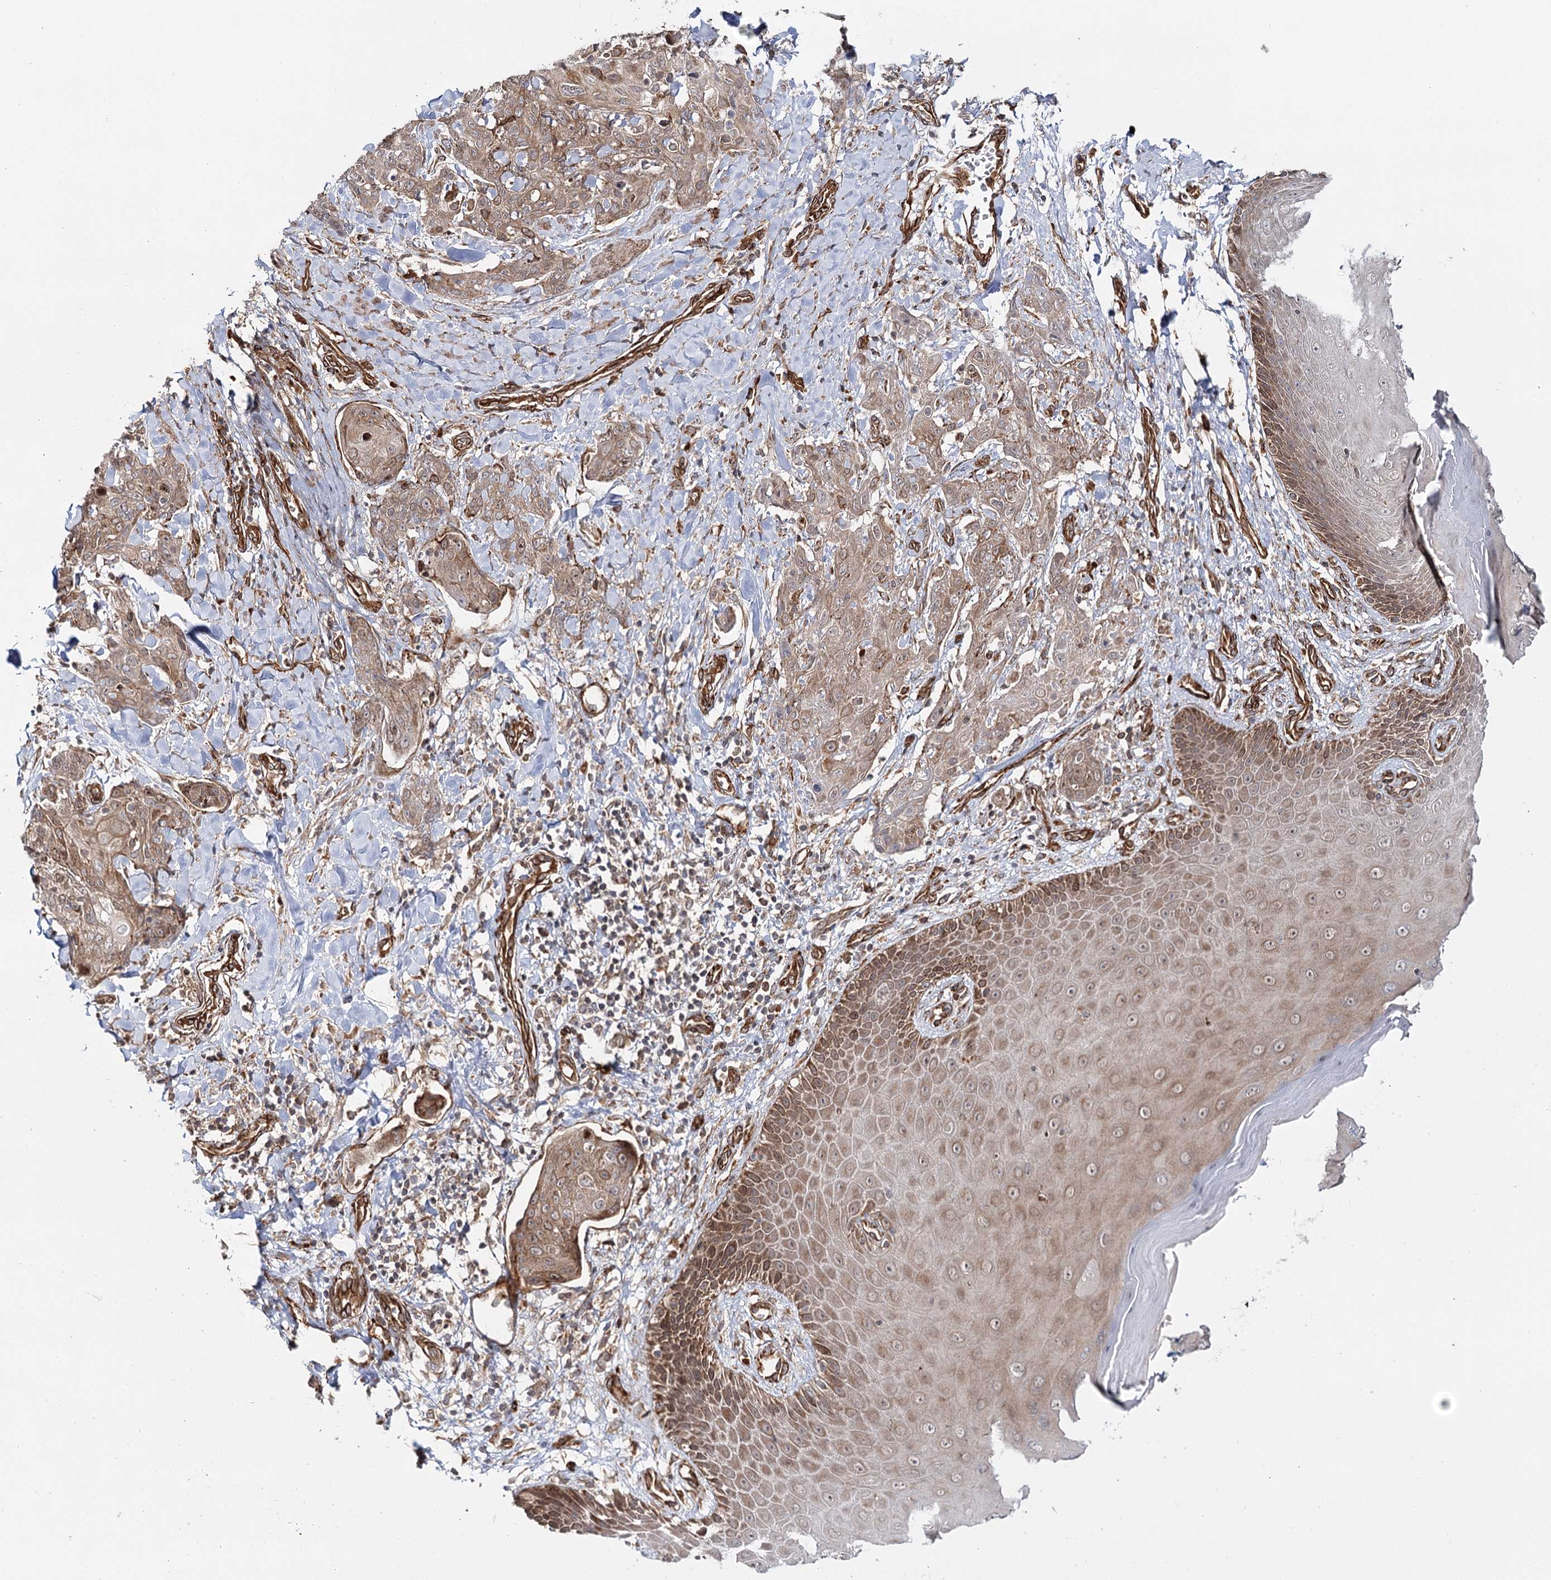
{"staining": {"intensity": "moderate", "quantity": ">75%", "location": "cytoplasmic/membranous,nuclear"}, "tissue": "skin cancer", "cell_type": "Tumor cells", "image_type": "cancer", "snomed": [{"axis": "morphology", "description": "Squamous cell carcinoma, NOS"}, {"axis": "topography", "description": "Skin"}, {"axis": "topography", "description": "Vulva"}], "caption": "High-power microscopy captured an immunohistochemistry image of skin squamous cell carcinoma, revealing moderate cytoplasmic/membranous and nuclear expression in approximately >75% of tumor cells.", "gene": "MKNK1", "patient": {"sex": "female", "age": 85}}